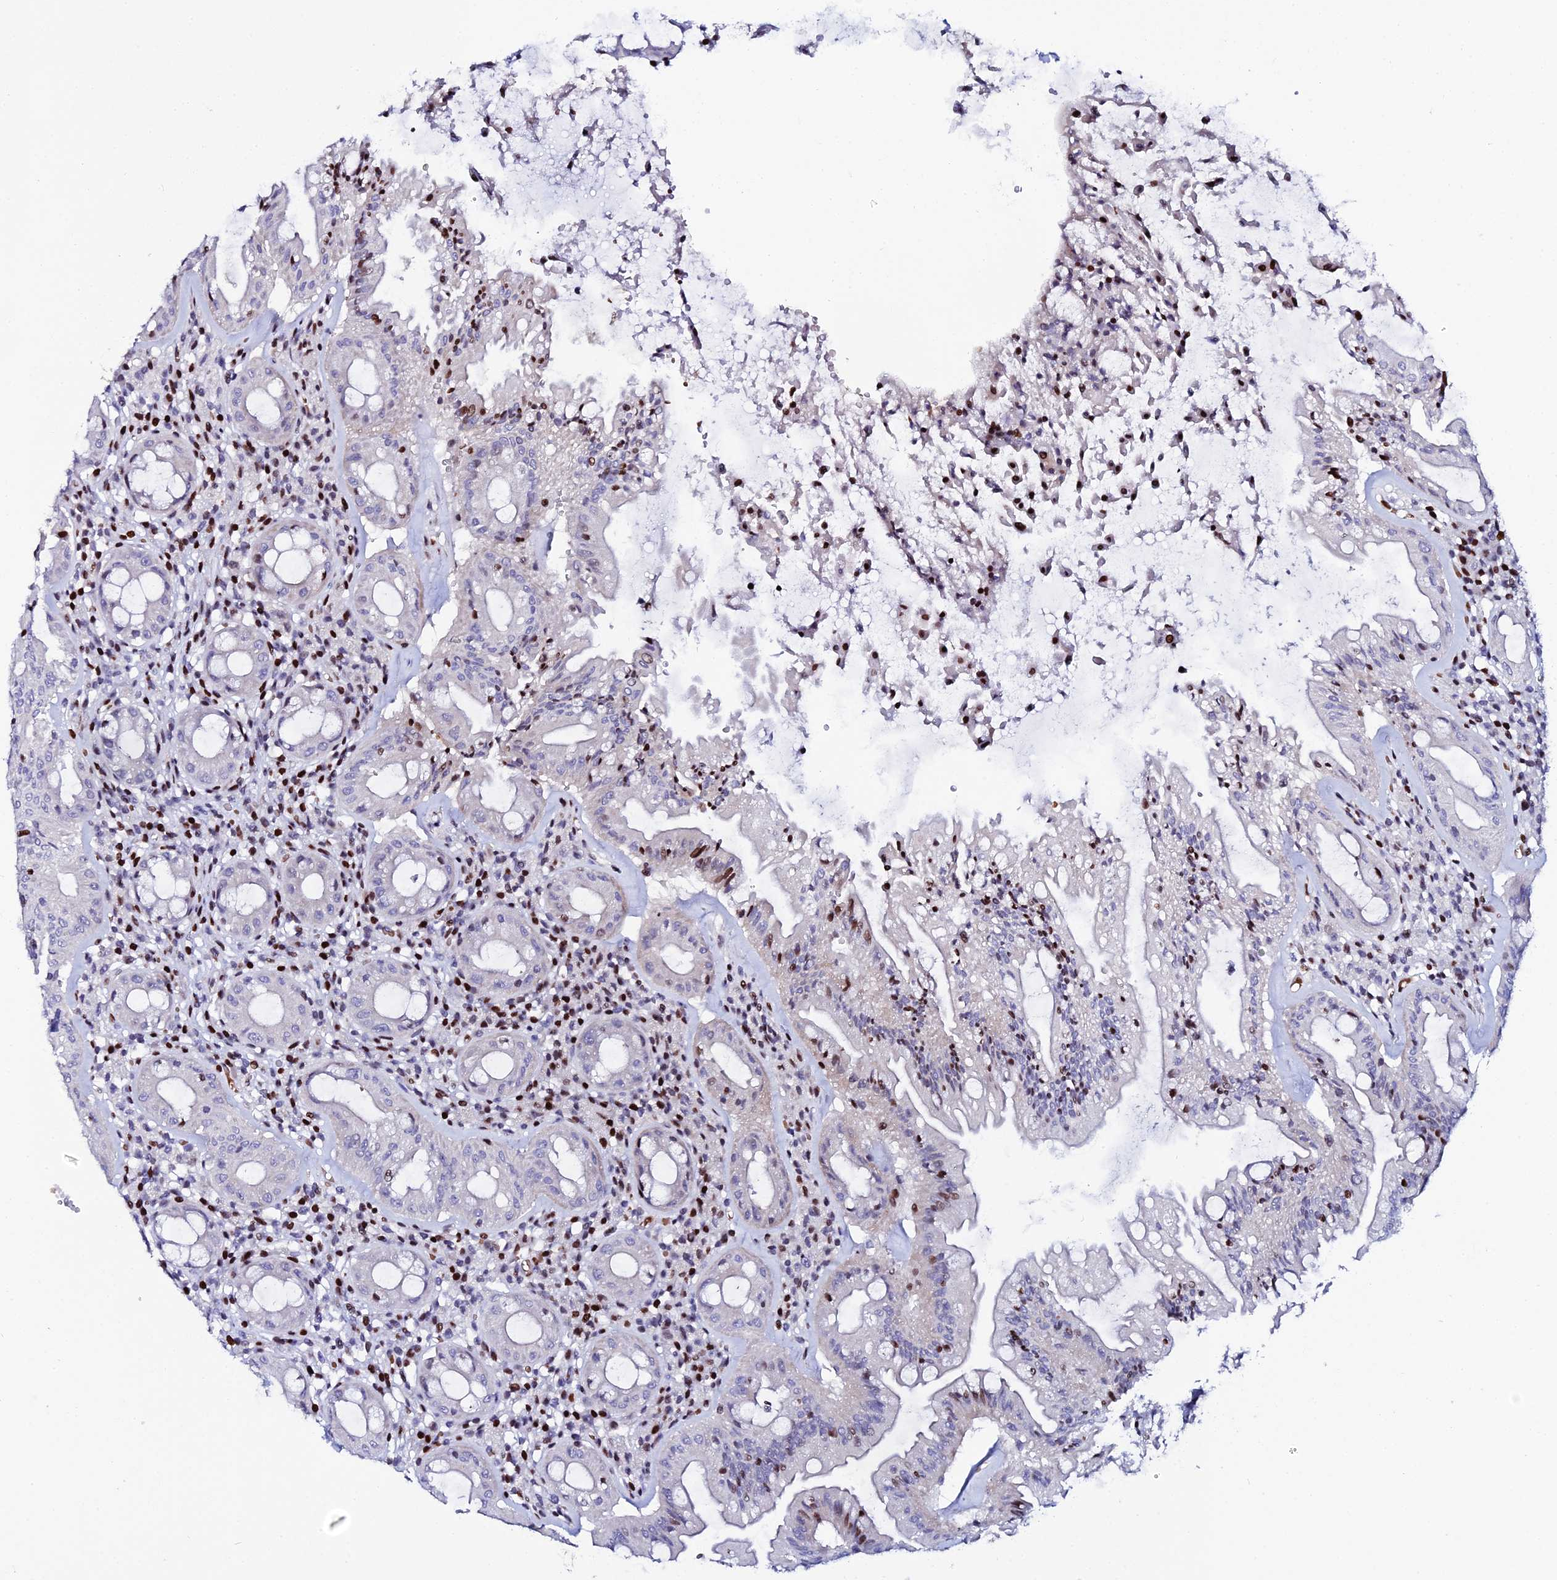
{"staining": {"intensity": "strong", "quantity": "25%-75%", "location": "nuclear"}, "tissue": "rectum", "cell_type": "Glandular cells", "image_type": "normal", "snomed": [{"axis": "morphology", "description": "Normal tissue, NOS"}, {"axis": "topography", "description": "Rectum"}], "caption": "The histopathology image demonstrates immunohistochemical staining of unremarkable rectum. There is strong nuclear staining is appreciated in about 25%-75% of glandular cells.", "gene": "MYNN", "patient": {"sex": "female", "age": 57}}